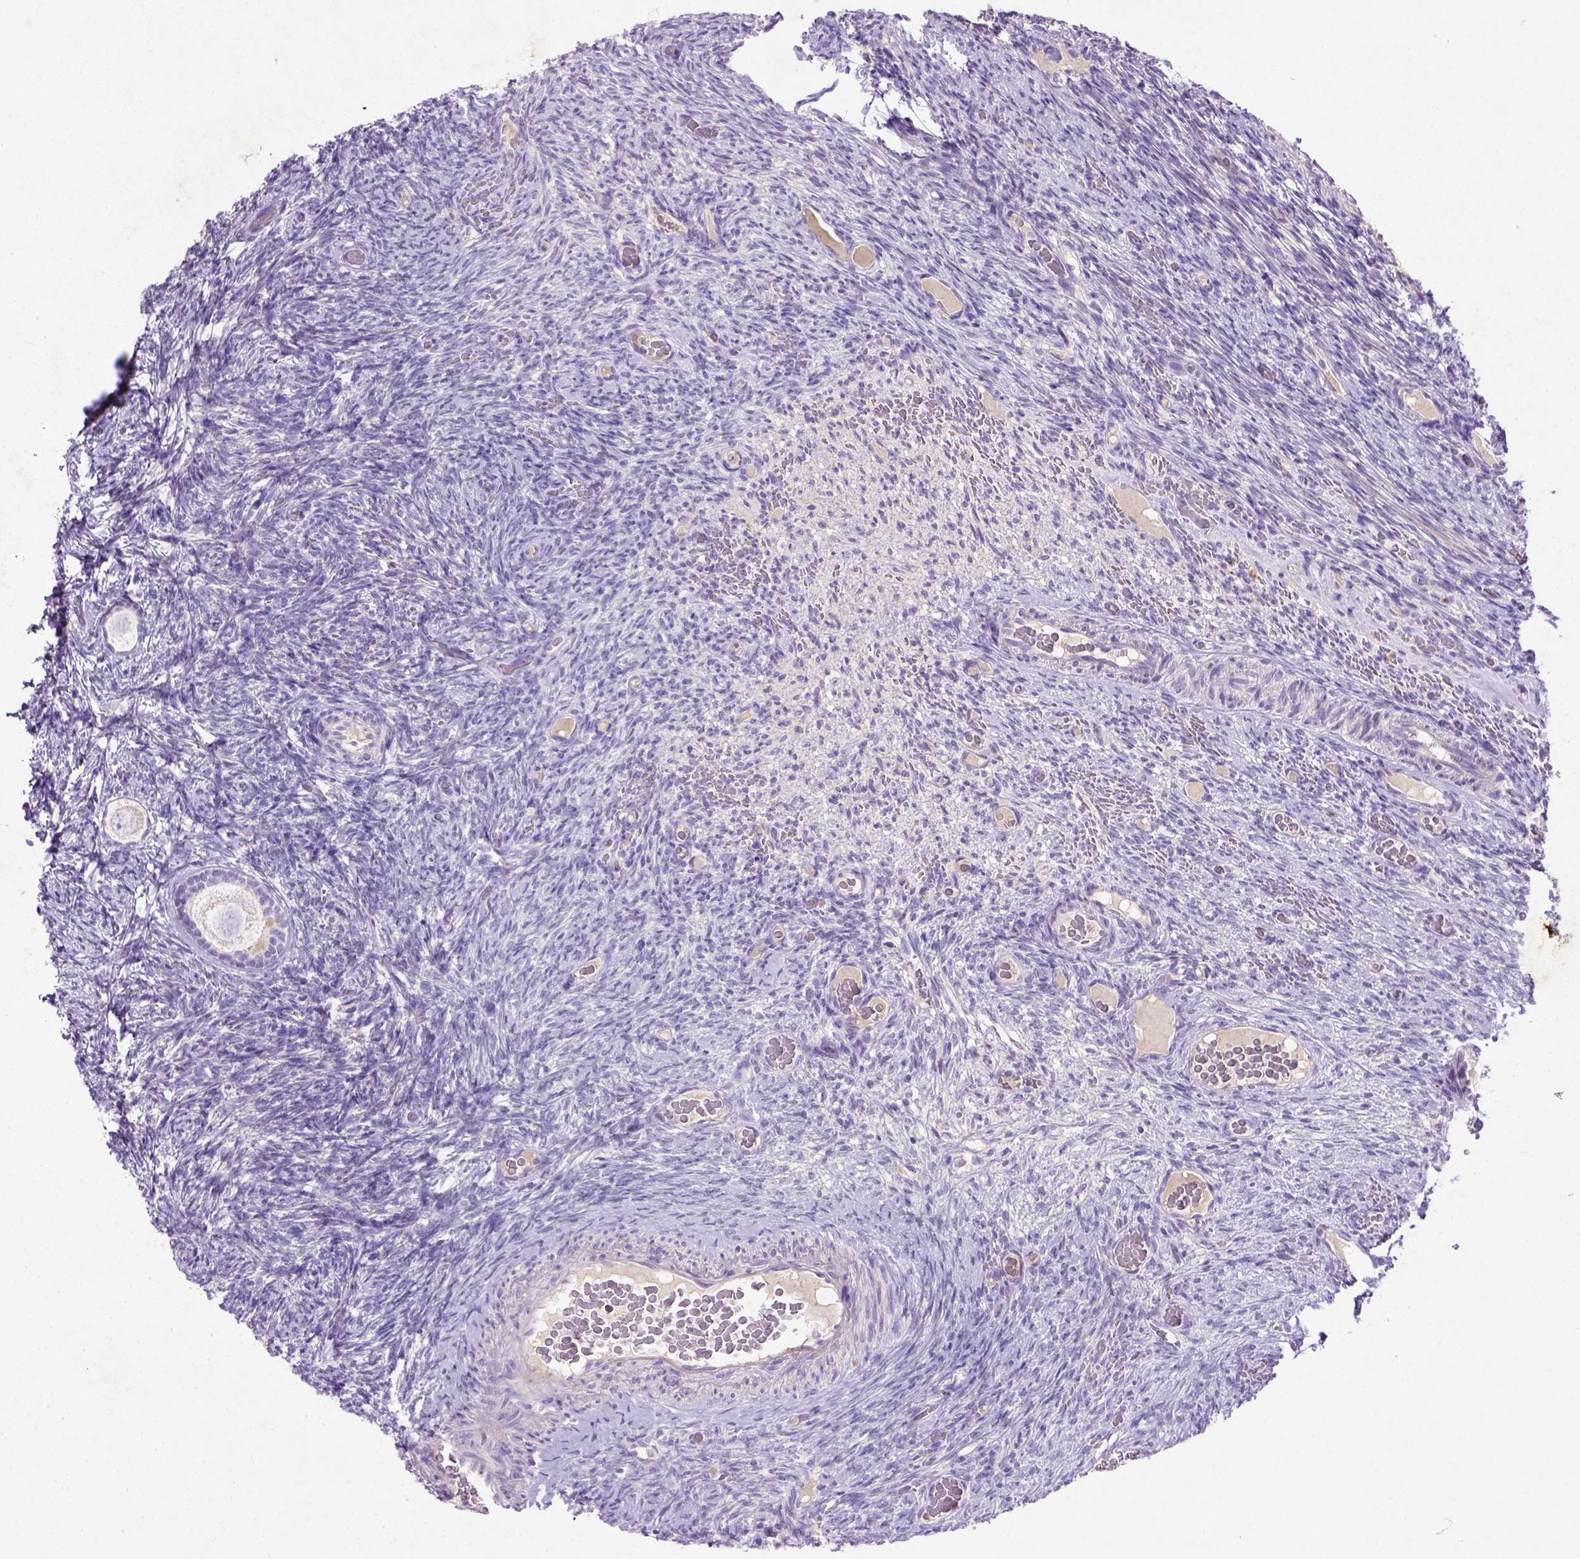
{"staining": {"intensity": "negative", "quantity": "none", "location": "none"}, "tissue": "ovary", "cell_type": "Follicle cells", "image_type": "normal", "snomed": [{"axis": "morphology", "description": "Normal tissue, NOS"}, {"axis": "topography", "description": "Ovary"}], "caption": "IHC of normal ovary shows no positivity in follicle cells. The staining was performed using DAB to visualize the protein expression in brown, while the nuclei were stained in blue with hematoxylin (Magnification: 20x).", "gene": "NUDT2", "patient": {"sex": "female", "age": 34}}